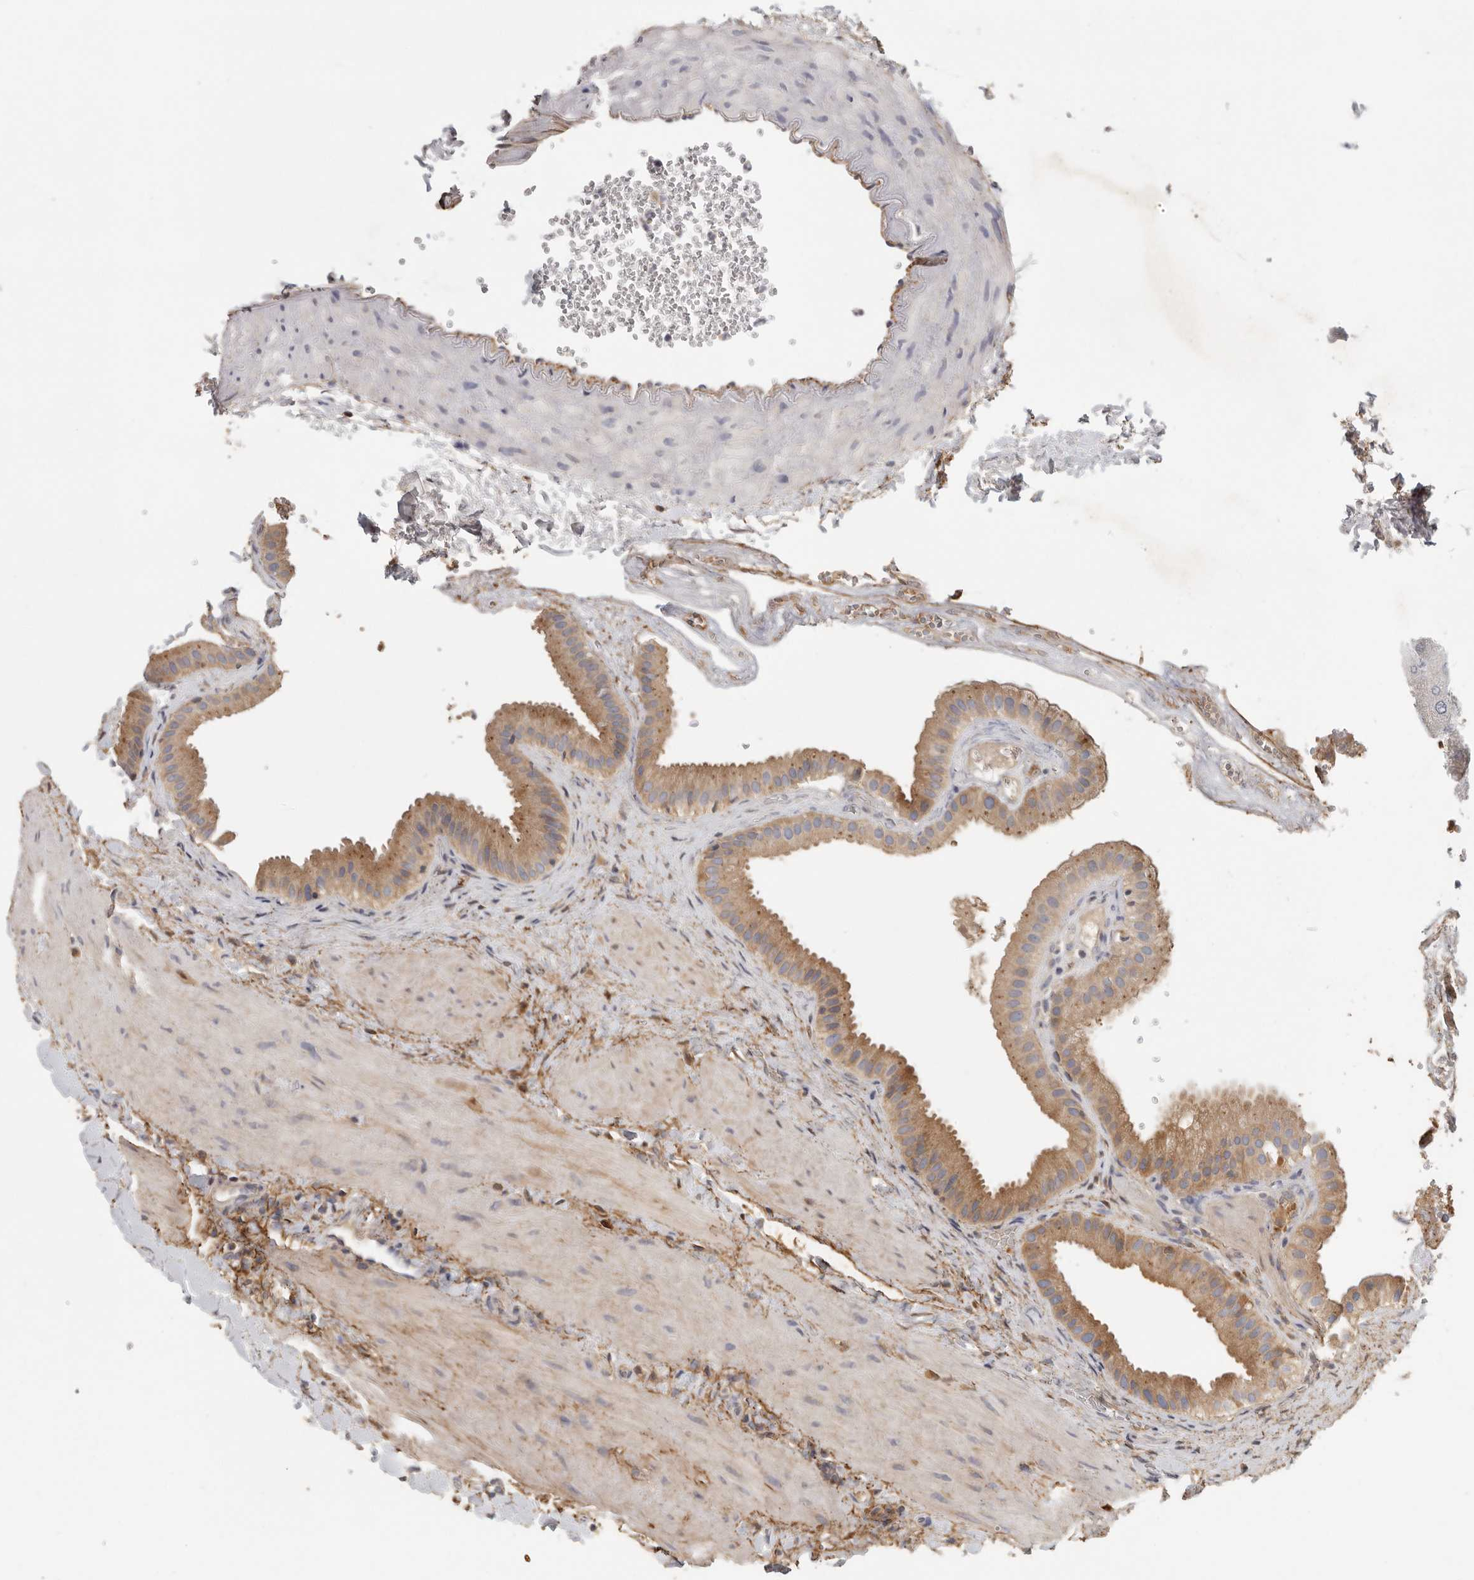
{"staining": {"intensity": "moderate", "quantity": ">75%", "location": "cytoplasmic/membranous"}, "tissue": "gallbladder", "cell_type": "Glandular cells", "image_type": "normal", "snomed": [{"axis": "morphology", "description": "Normal tissue, NOS"}, {"axis": "topography", "description": "Gallbladder"}], "caption": "Protein staining shows moderate cytoplasmic/membranous positivity in about >75% of glandular cells in normal gallbladder. Using DAB (brown) and hematoxylin (blue) stains, captured at high magnification using brightfield microscopy.", "gene": "CFAP298", "patient": {"sex": "male", "age": 55}}